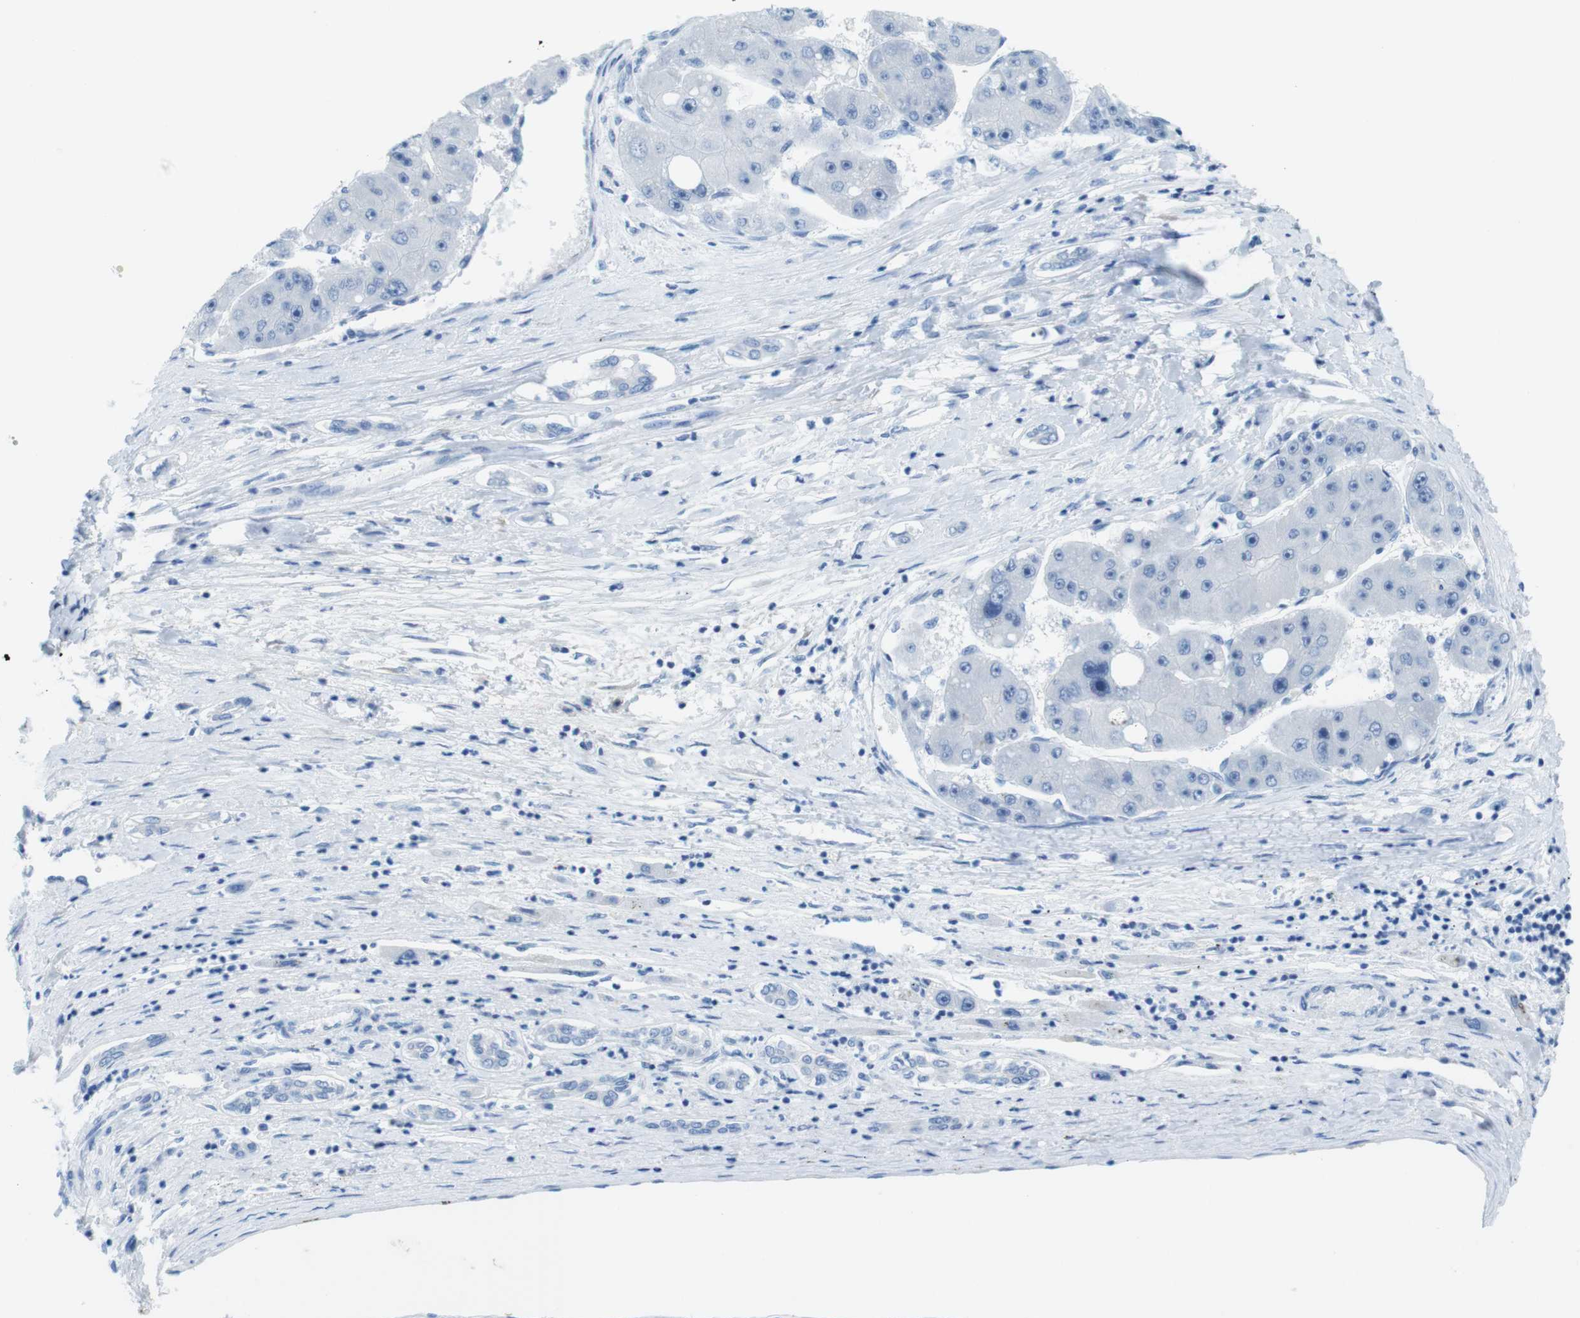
{"staining": {"intensity": "negative", "quantity": "none", "location": "none"}, "tissue": "liver cancer", "cell_type": "Tumor cells", "image_type": "cancer", "snomed": [{"axis": "morphology", "description": "Carcinoma, Hepatocellular, NOS"}, {"axis": "topography", "description": "Liver"}], "caption": "There is no significant staining in tumor cells of hepatocellular carcinoma (liver).", "gene": "GAP43", "patient": {"sex": "female", "age": 61}}